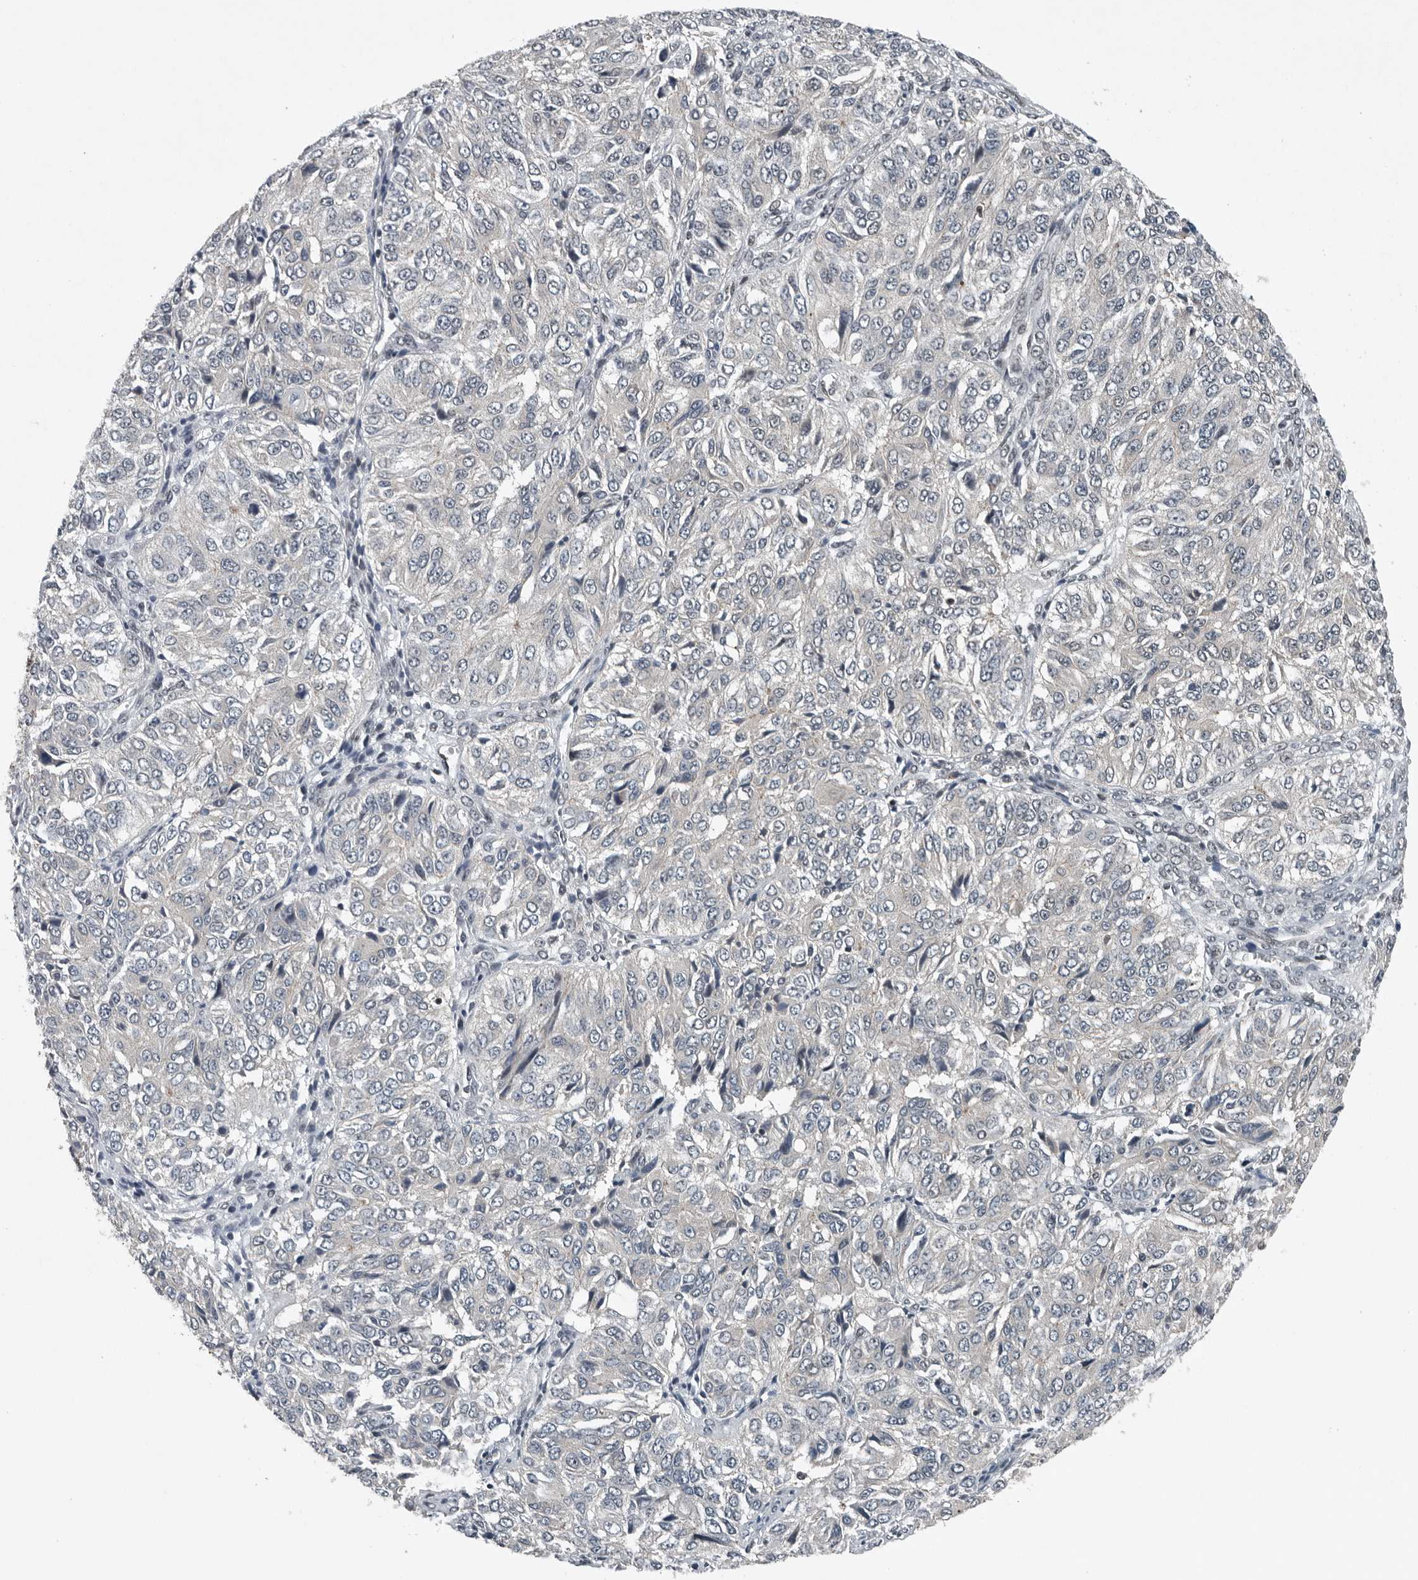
{"staining": {"intensity": "negative", "quantity": "none", "location": "none"}, "tissue": "ovarian cancer", "cell_type": "Tumor cells", "image_type": "cancer", "snomed": [{"axis": "morphology", "description": "Carcinoma, endometroid"}, {"axis": "topography", "description": "Ovary"}], "caption": "Histopathology image shows no significant protein positivity in tumor cells of ovarian cancer (endometroid carcinoma).", "gene": "SENP7", "patient": {"sex": "female", "age": 51}}